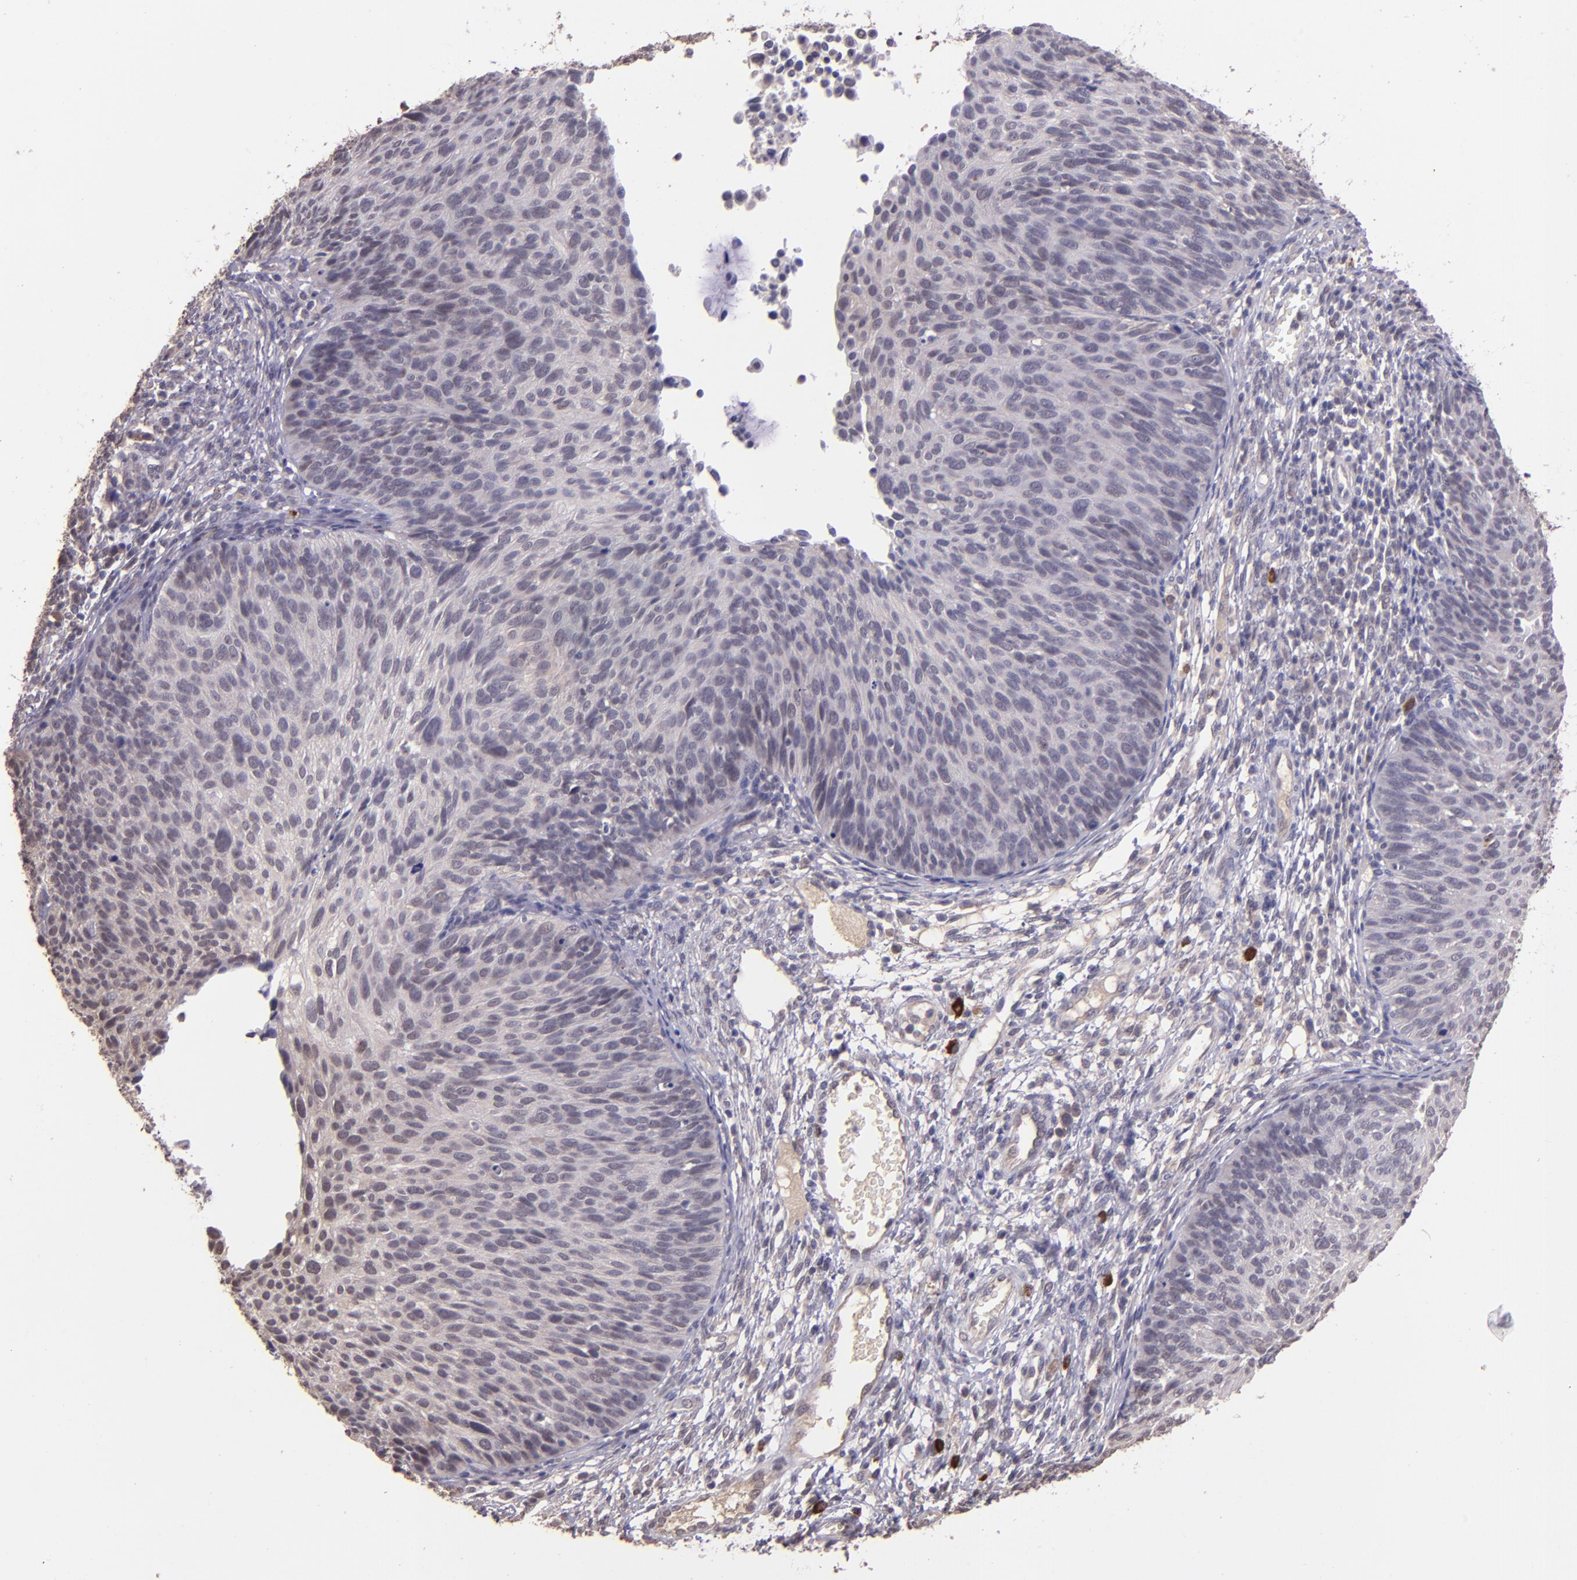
{"staining": {"intensity": "weak", "quantity": "25%-75%", "location": "cytoplasmic/membranous"}, "tissue": "cervical cancer", "cell_type": "Tumor cells", "image_type": "cancer", "snomed": [{"axis": "morphology", "description": "Squamous cell carcinoma, NOS"}, {"axis": "topography", "description": "Cervix"}], "caption": "Immunohistochemical staining of squamous cell carcinoma (cervical) exhibits low levels of weak cytoplasmic/membranous protein staining in about 25%-75% of tumor cells.", "gene": "TAF7L", "patient": {"sex": "female", "age": 36}}